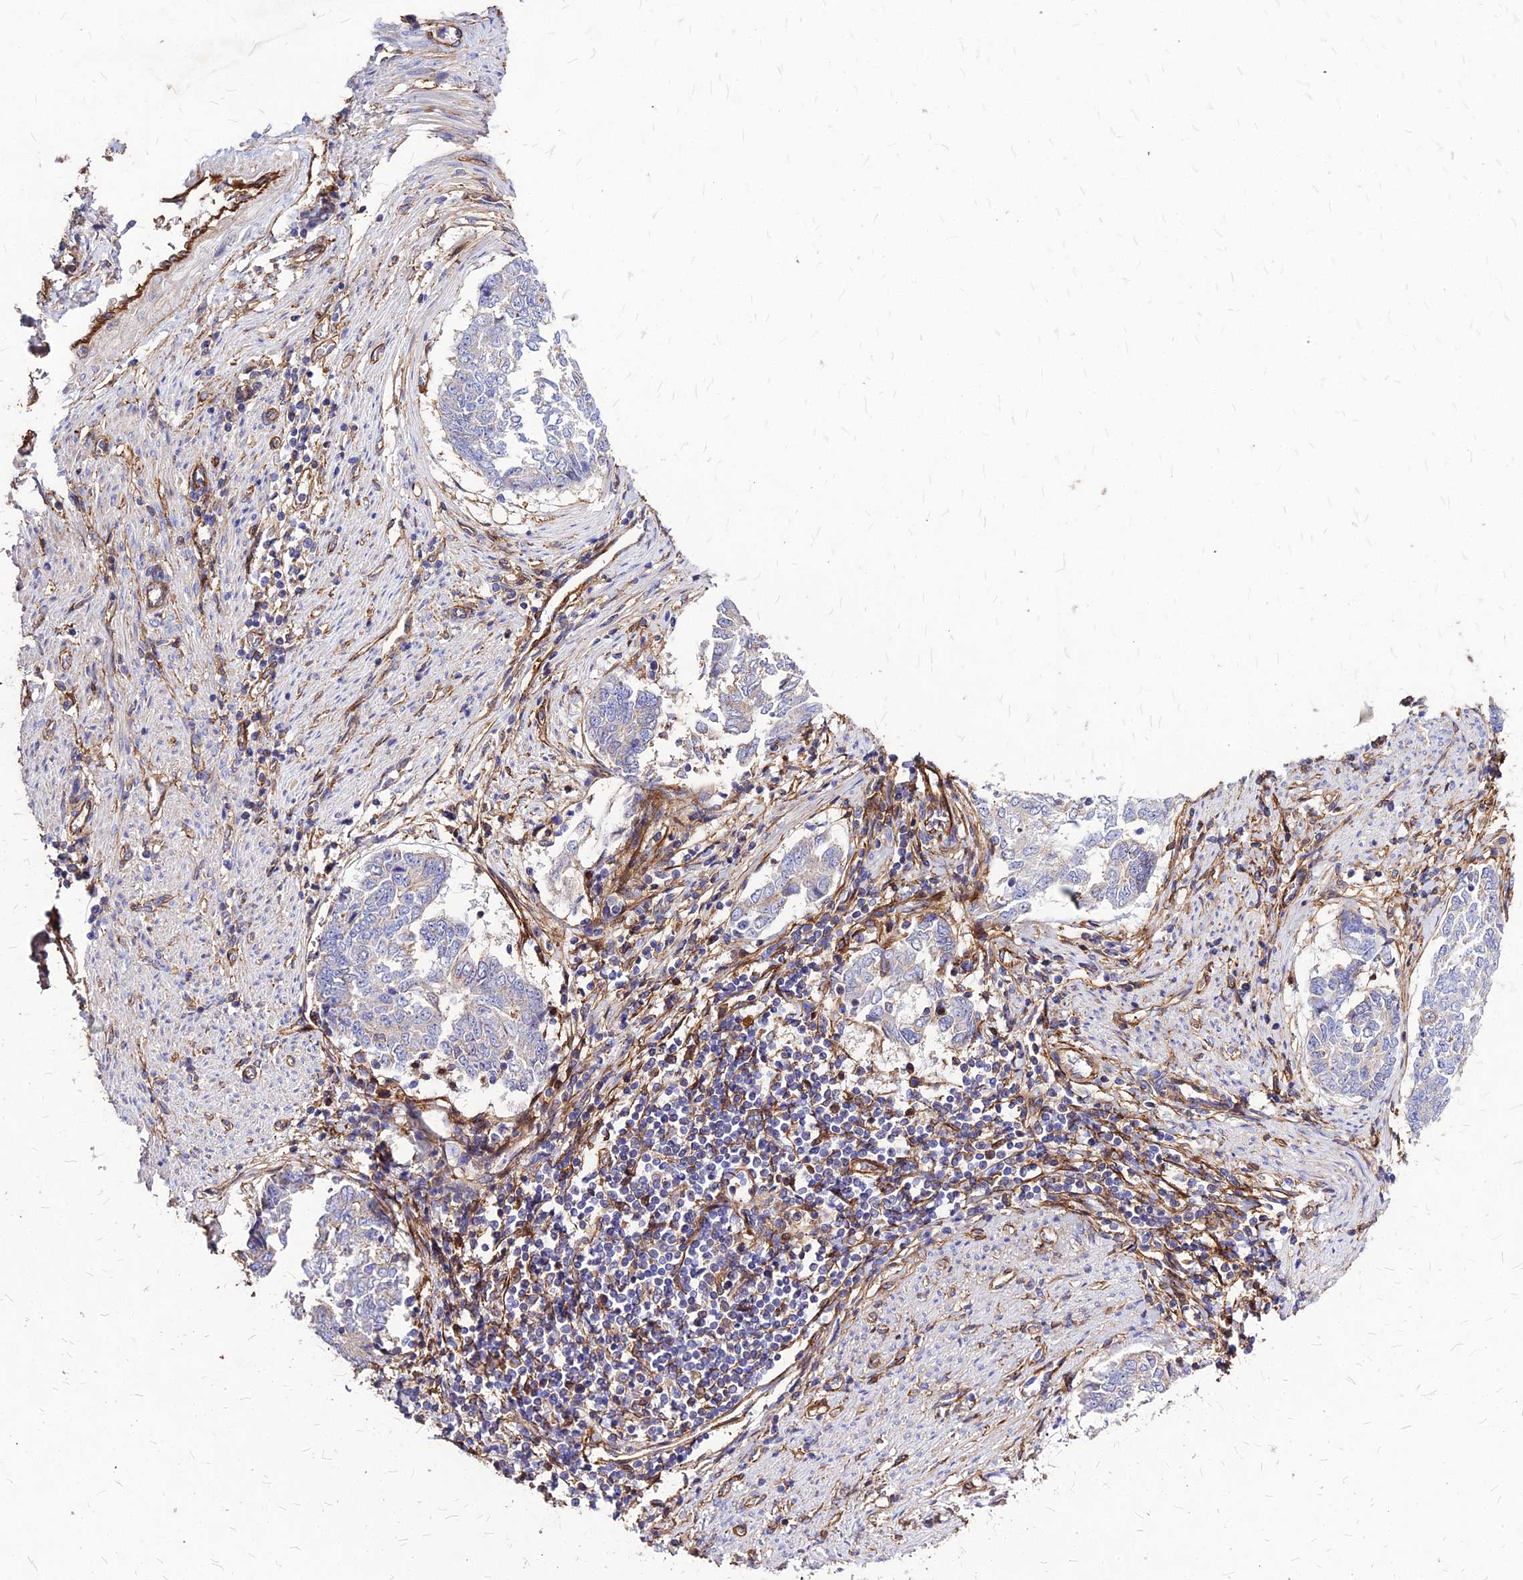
{"staining": {"intensity": "negative", "quantity": "none", "location": "none"}, "tissue": "endometrial cancer", "cell_type": "Tumor cells", "image_type": "cancer", "snomed": [{"axis": "morphology", "description": "Adenocarcinoma, NOS"}, {"axis": "topography", "description": "Endometrium"}], "caption": "High magnification brightfield microscopy of endometrial cancer (adenocarcinoma) stained with DAB (brown) and counterstained with hematoxylin (blue): tumor cells show no significant positivity.", "gene": "EFCC1", "patient": {"sex": "female", "age": 80}}